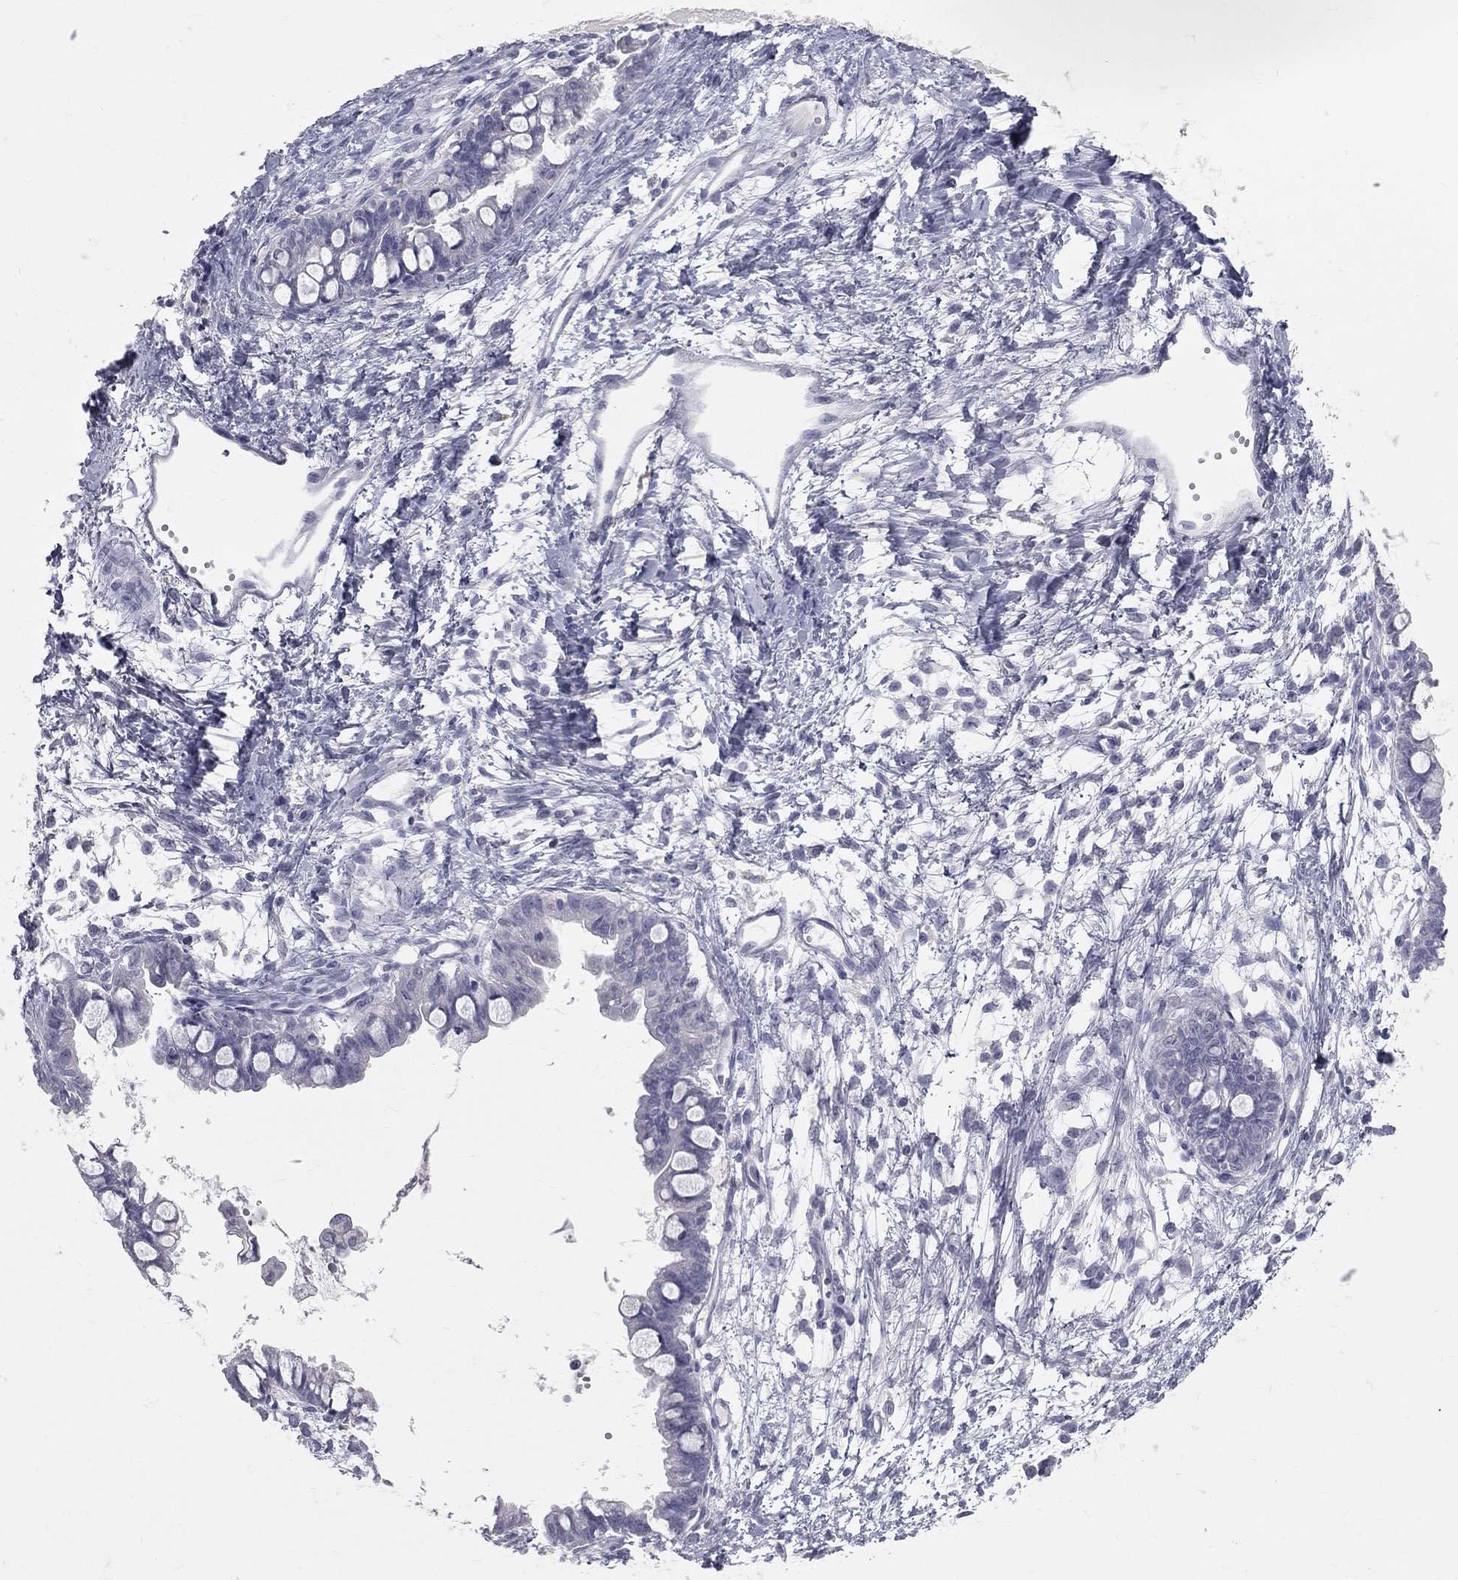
{"staining": {"intensity": "negative", "quantity": "none", "location": "none"}, "tissue": "ovarian cancer", "cell_type": "Tumor cells", "image_type": "cancer", "snomed": [{"axis": "morphology", "description": "Cystadenocarcinoma, mucinous, NOS"}, {"axis": "topography", "description": "Ovary"}], "caption": "A high-resolution image shows immunohistochemistry (IHC) staining of ovarian cancer (mucinous cystadenocarcinoma), which shows no significant expression in tumor cells.", "gene": "TFPI2", "patient": {"sex": "female", "age": 63}}